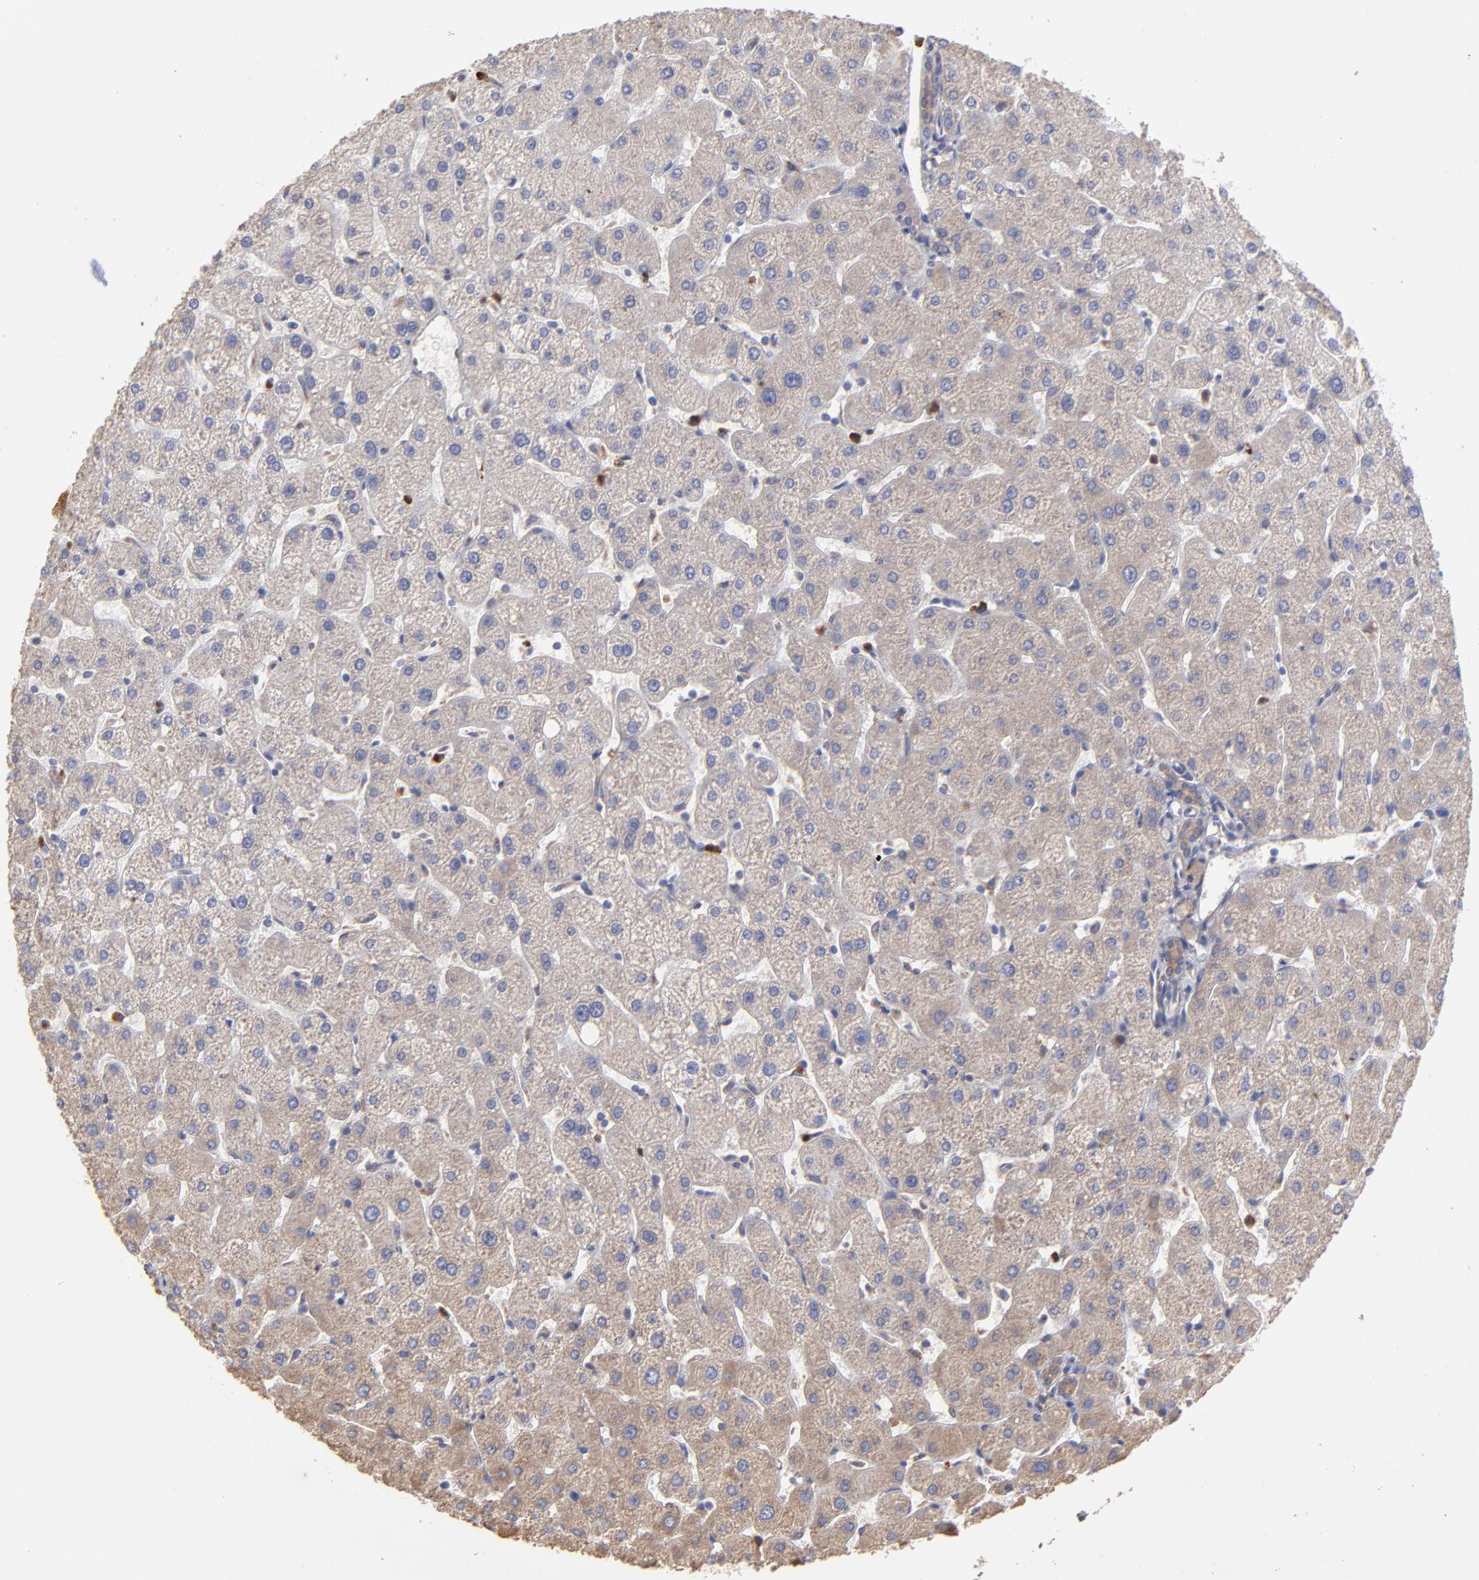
{"staining": {"intensity": "moderate", "quantity": "25%-75%", "location": "cytoplasmic/membranous"}, "tissue": "liver", "cell_type": "Cholangiocytes", "image_type": "normal", "snomed": [{"axis": "morphology", "description": "Normal tissue, NOS"}, {"axis": "topography", "description": "Liver"}], "caption": "IHC of unremarkable human liver exhibits medium levels of moderate cytoplasmic/membranous positivity in approximately 25%-75% of cholangiocytes. (brown staining indicates protein expression, while blue staining denotes nuclei).", "gene": "PFKM", "patient": {"sex": "male", "age": 67}}